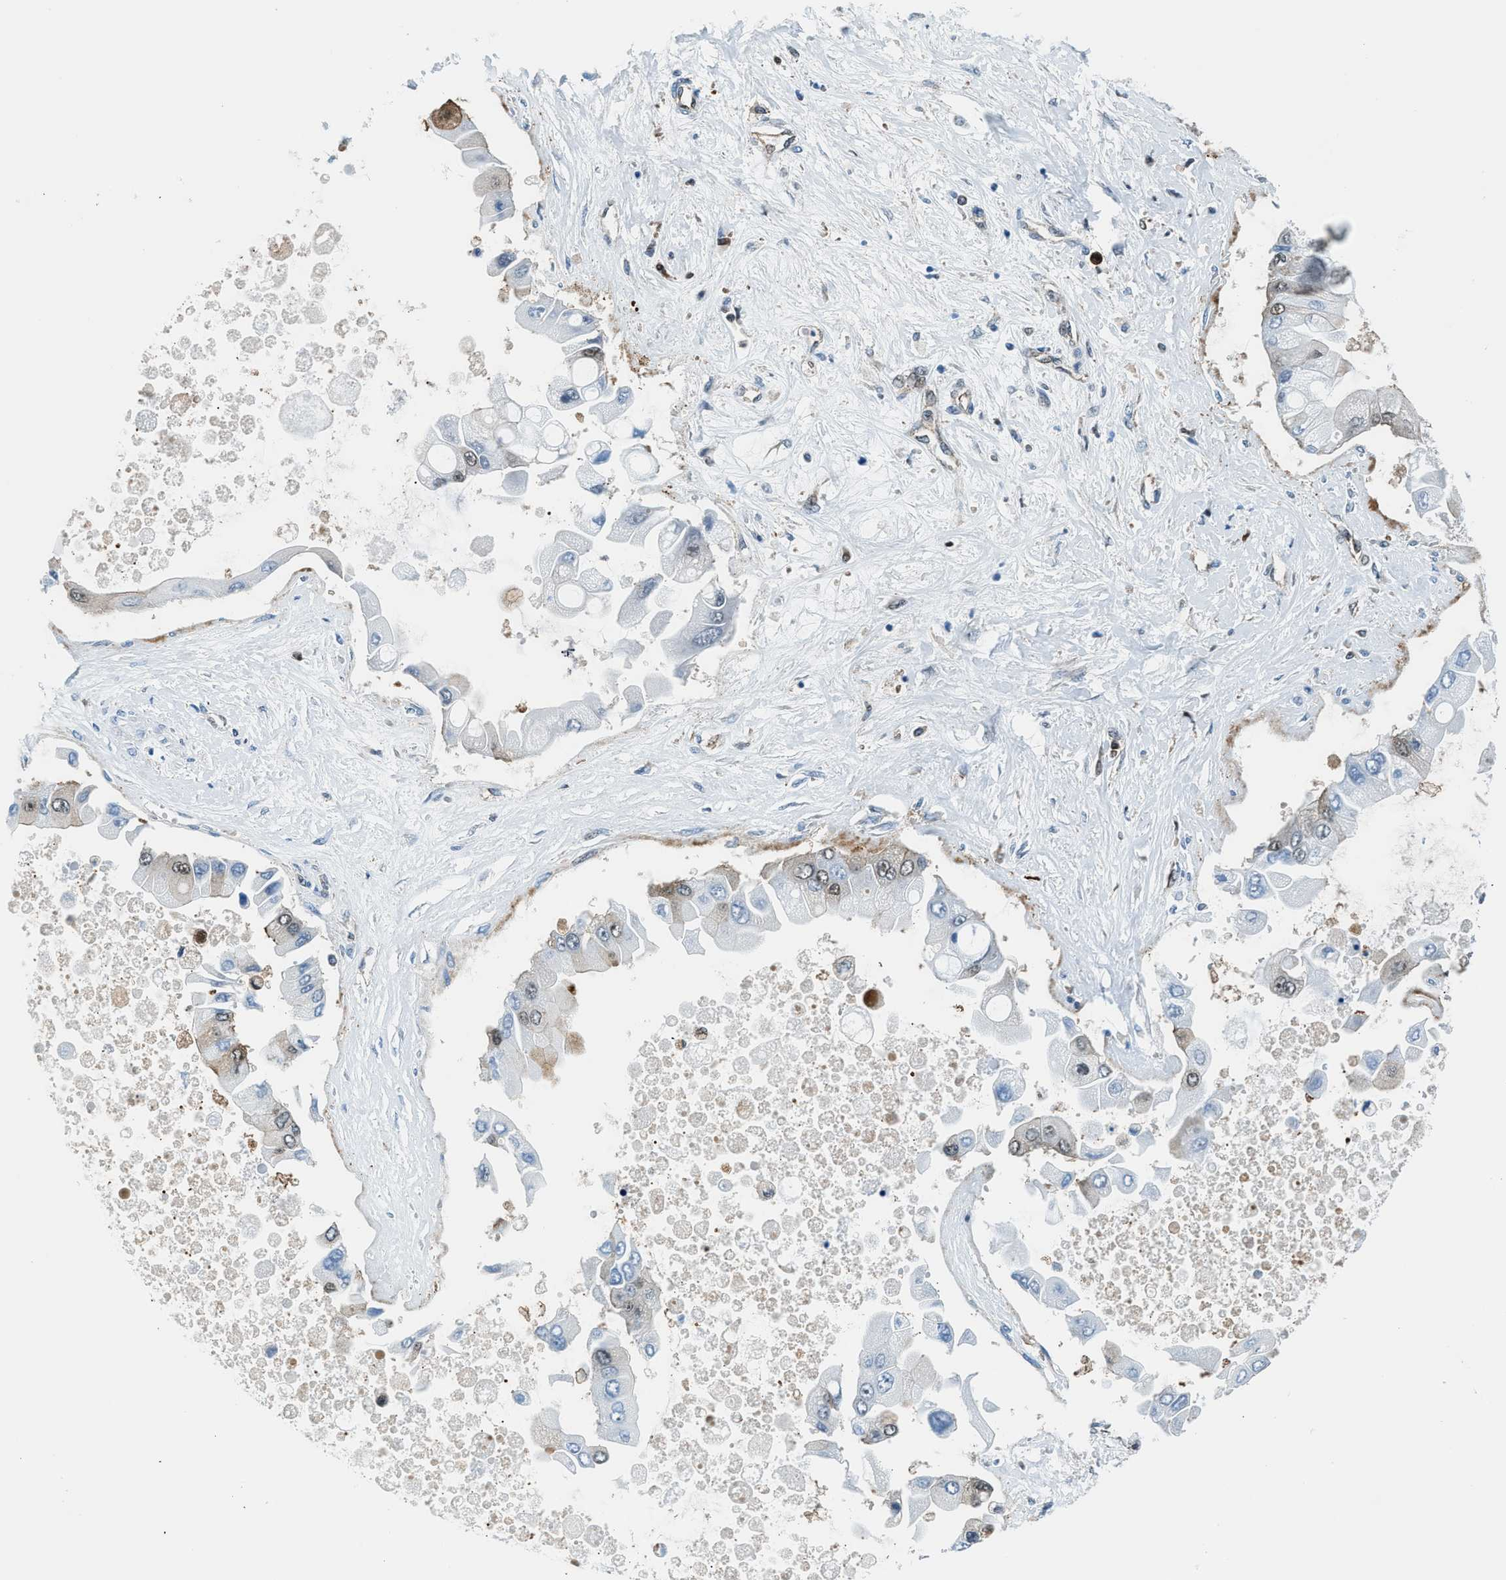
{"staining": {"intensity": "moderate", "quantity": "<25%", "location": "cytoplasmic/membranous,nuclear"}, "tissue": "liver cancer", "cell_type": "Tumor cells", "image_type": "cancer", "snomed": [{"axis": "morphology", "description": "Cholangiocarcinoma"}, {"axis": "topography", "description": "Liver"}], "caption": "Immunohistochemistry micrograph of neoplastic tissue: human cholangiocarcinoma (liver) stained using immunohistochemistry (IHC) demonstrates low levels of moderate protein expression localized specifically in the cytoplasmic/membranous and nuclear of tumor cells, appearing as a cytoplasmic/membranous and nuclear brown color.", "gene": "YWHAE", "patient": {"sex": "male", "age": 50}}